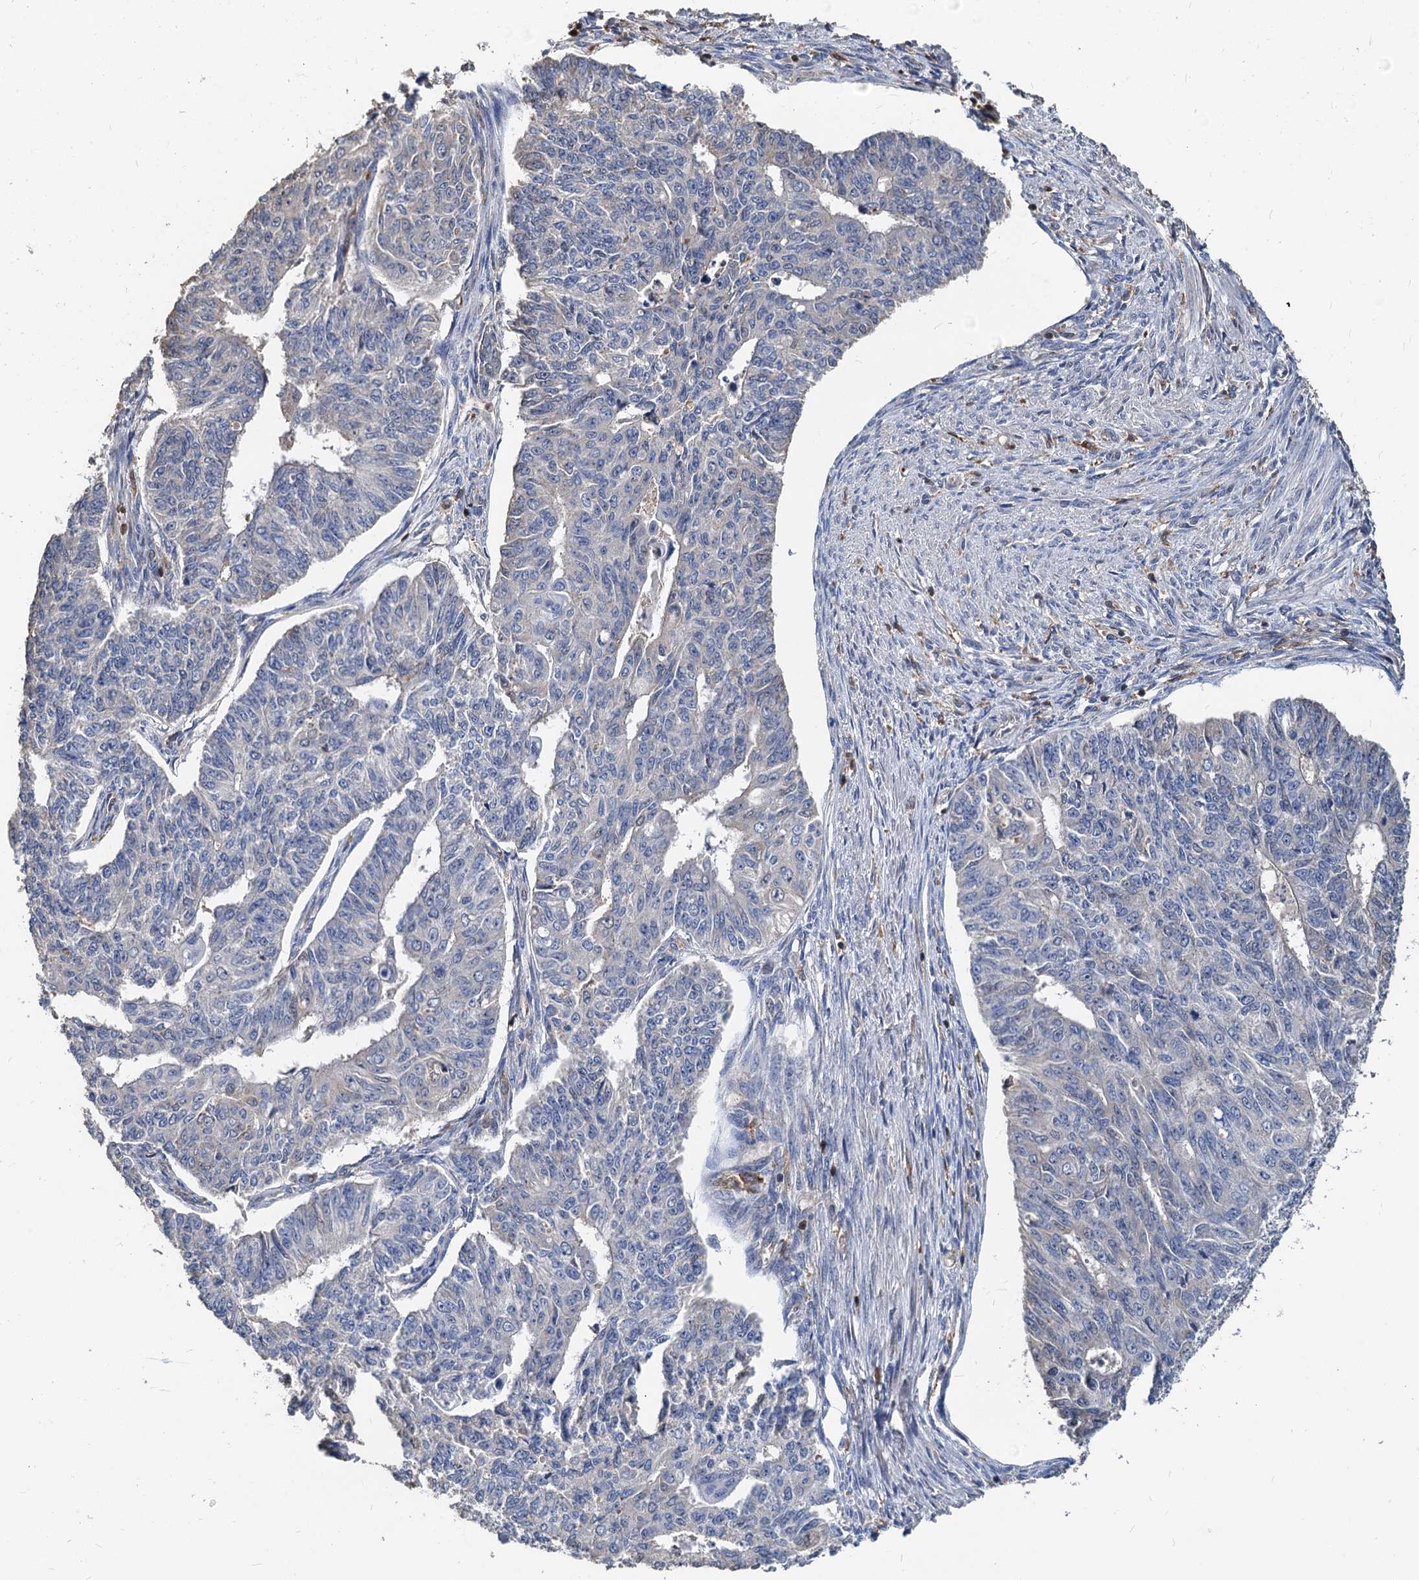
{"staining": {"intensity": "negative", "quantity": "none", "location": "none"}, "tissue": "endometrial cancer", "cell_type": "Tumor cells", "image_type": "cancer", "snomed": [{"axis": "morphology", "description": "Adenocarcinoma, NOS"}, {"axis": "topography", "description": "Endometrium"}], "caption": "Immunohistochemistry image of endometrial cancer (adenocarcinoma) stained for a protein (brown), which reveals no staining in tumor cells.", "gene": "LCP2", "patient": {"sex": "female", "age": 32}}